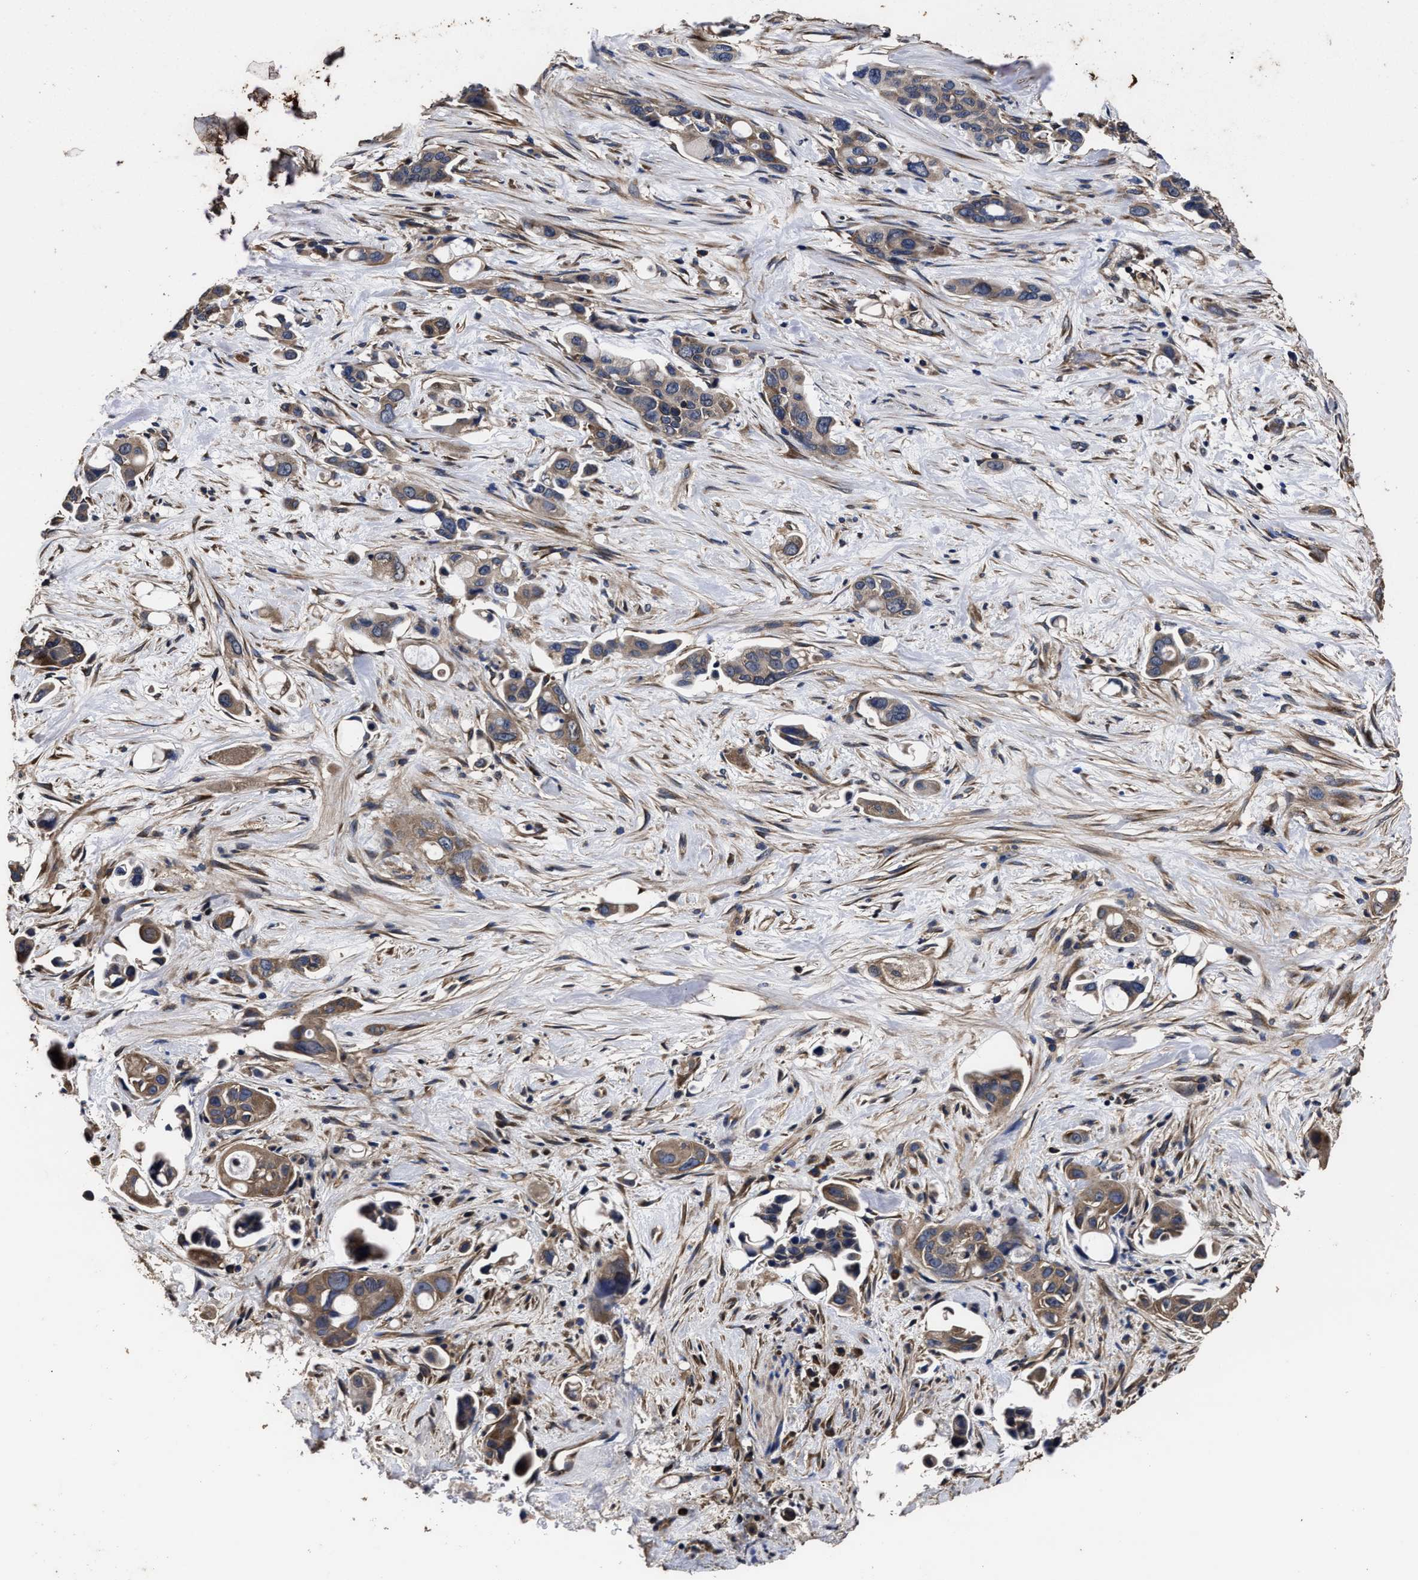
{"staining": {"intensity": "moderate", "quantity": ">75%", "location": "cytoplasmic/membranous"}, "tissue": "pancreatic cancer", "cell_type": "Tumor cells", "image_type": "cancer", "snomed": [{"axis": "morphology", "description": "Adenocarcinoma, NOS"}, {"axis": "topography", "description": "Pancreas"}], "caption": "DAB (3,3'-diaminobenzidine) immunohistochemical staining of human pancreatic cancer (adenocarcinoma) shows moderate cytoplasmic/membranous protein staining in about >75% of tumor cells. Using DAB (3,3'-diaminobenzidine) (brown) and hematoxylin (blue) stains, captured at high magnification using brightfield microscopy.", "gene": "AVEN", "patient": {"sex": "male", "age": 53}}